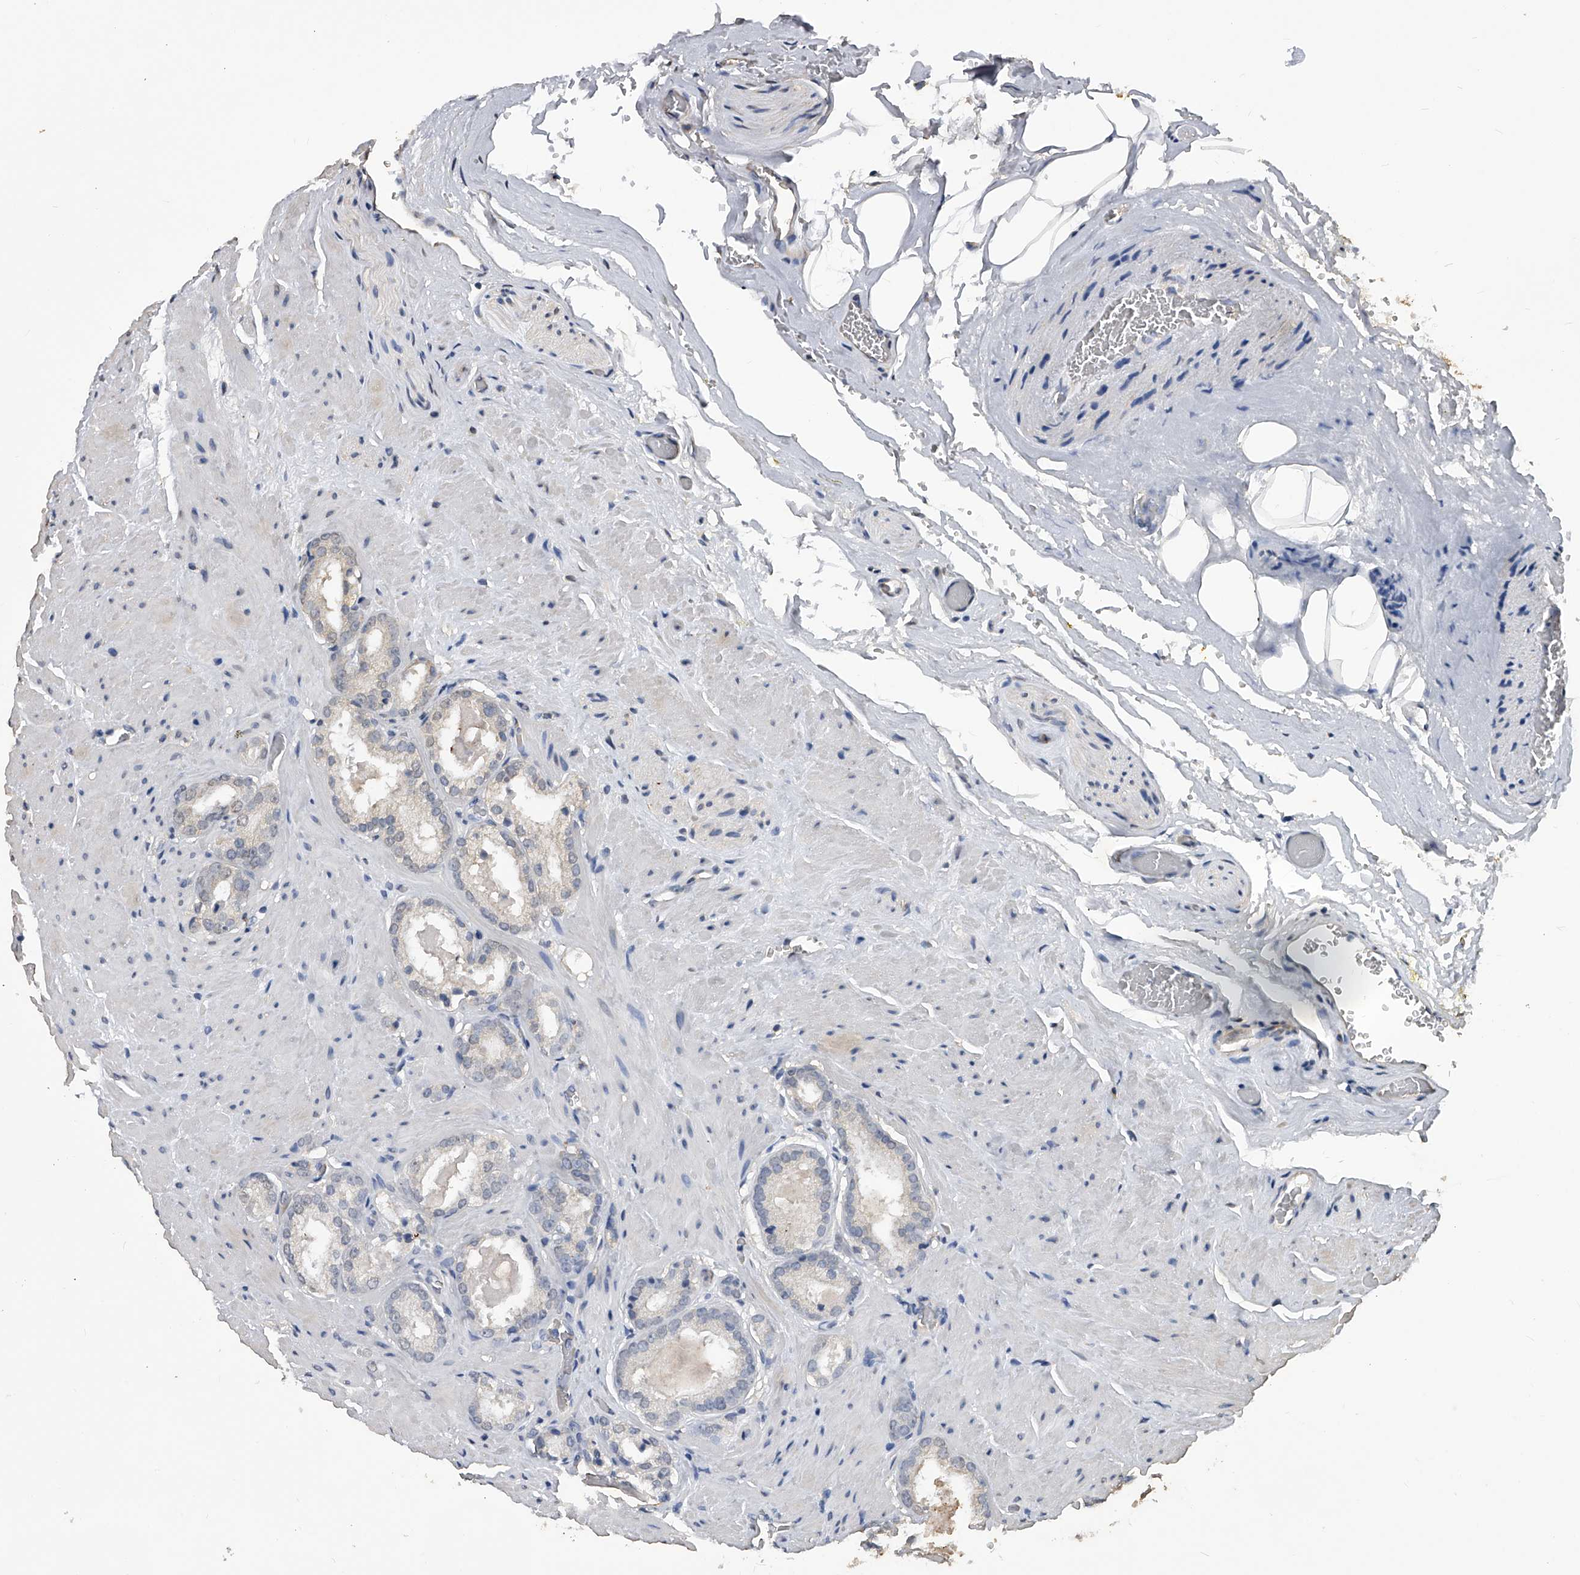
{"staining": {"intensity": "negative", "quantity": "none", "location": "none"}, "tissue": "prostate cancer", "cell_type": "Tumor cells", "image_type": "cancer", "snomed": [{"axis": "morphology", "description": "Adenocarcinoma, High grade"}, {"axis": "topography", "description": "Prostate"}], "caption": "Tumor cells show no significant protein staining in prostate adenocarcinoma (high-grade).", "gene": "FBXL4", "patient": {"sex": "male", "age": 64}}